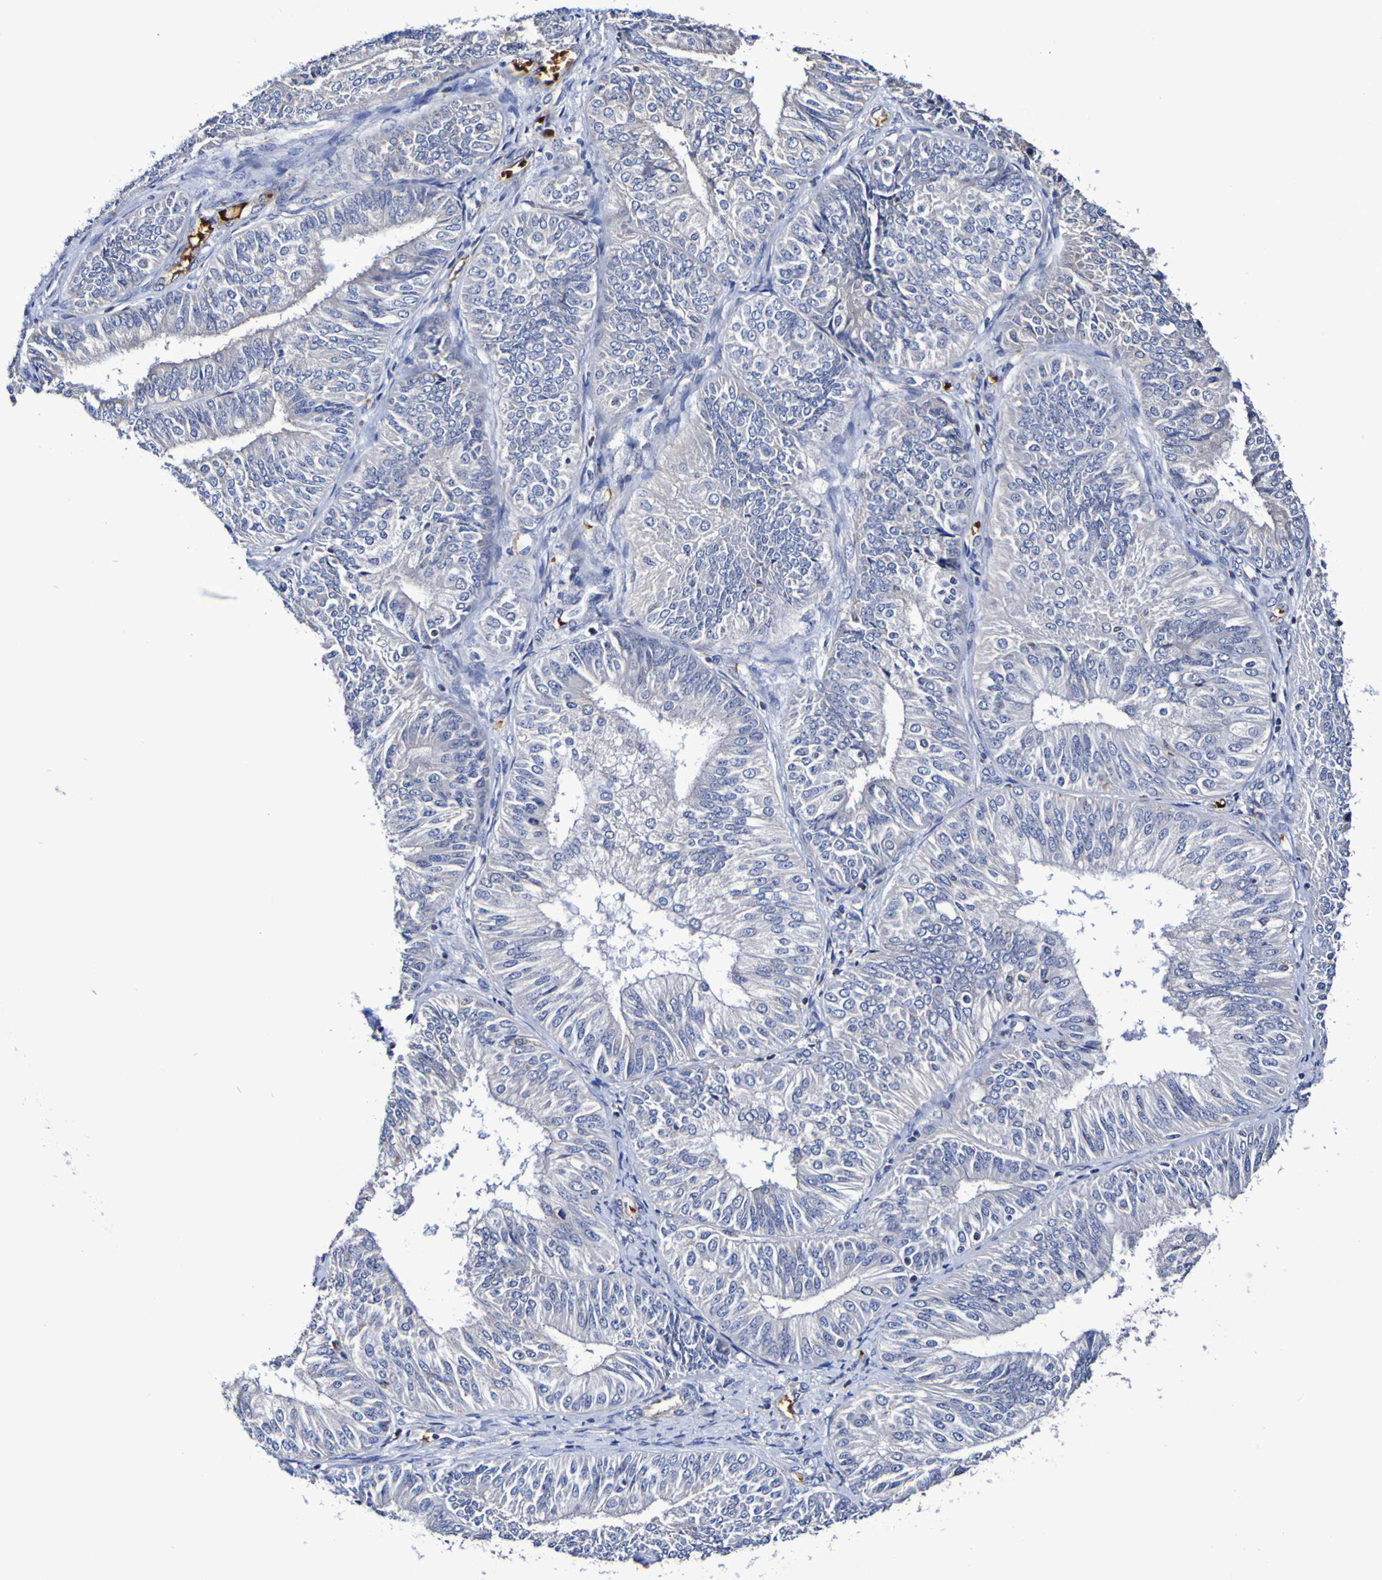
{"staining": {"intensity": "negative", "quantity": "none", "location": "none"}, "tissue": "endometrial cancer", "cell_type": "Tumor cells", "image_type": "cancer", "snomed": [{"axis": "morphology", "description": "Adenocarcinoma, NOS"}, {"axis": "topography", "description": "Endometrium"}], "caption": "IHC histopathology image of neoplastic tissue: endometrial cancer (adenocarcinoma) stained with DAB (3,3'-diaminobenzidine) exhibits no significant protein expression in tumor cells. Nuclei are stained in blue.", "gene": "WNT4", "patient": {"sex": "female", "age": 58}}